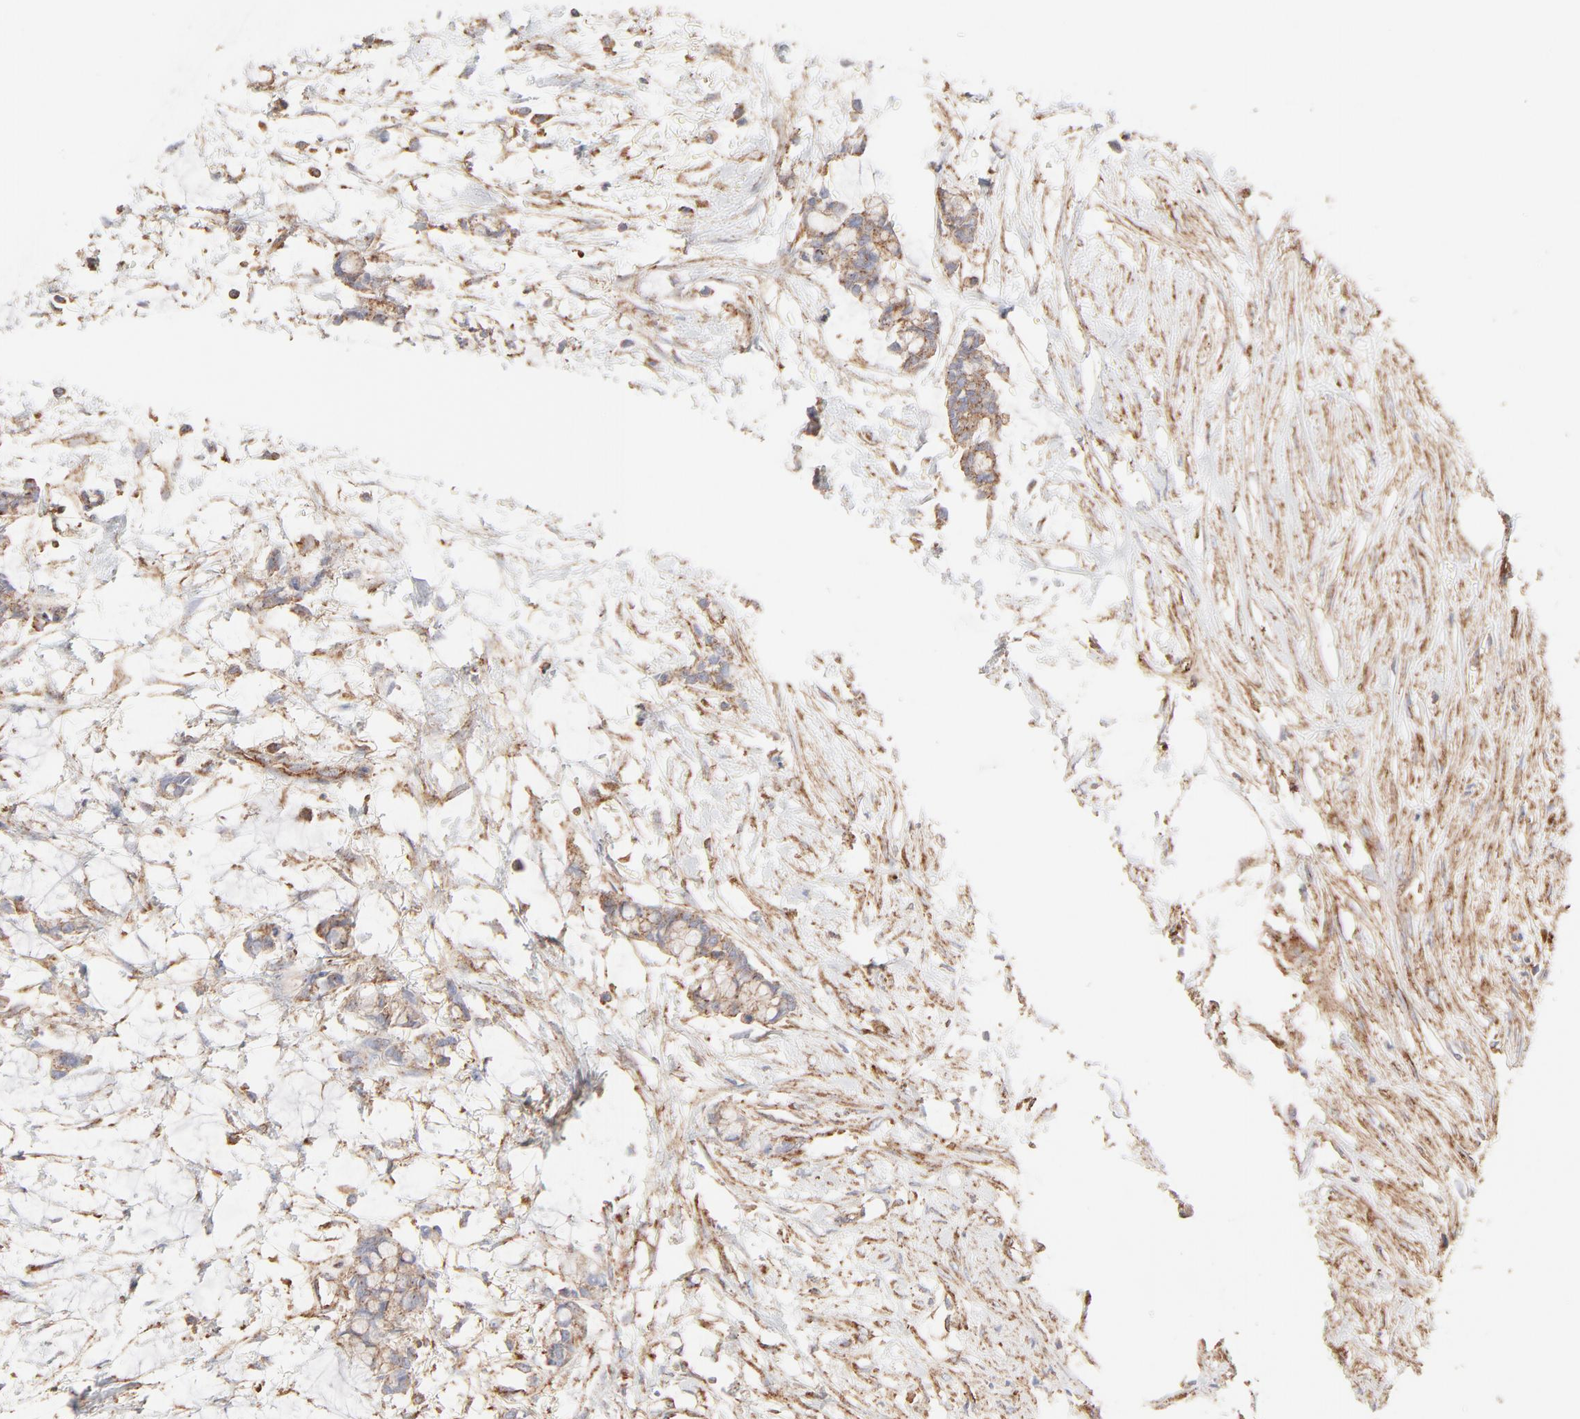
{"staining": {"intensity": "moderate", "quantity": ">75%", "location": "cytoplasmic/membranous"}, "tissue": "colorectal cancer", "cell_type": "Tumor cells", "image_type": "cancer", "snomed": [{"axis": "morphology", "description": "Normal tissue, NOS"}, {"axis": "morphology", "description": "Adenocarcinoma, NOS"}, {"axis": "topography", "description": "Colon"}, {"axis": "topography", "description": "Peripheral nerve tissue"}], "caption": "Immunohistochemistry image of human colorectal adenocarcinoma stained for a protein (brown), which displays medium levels of moderate cytoplasmic/membranous staining in approximately >75% of tumor cells.", "gene": "CLTB", "patient": {"sex": "male", "age": 14}}